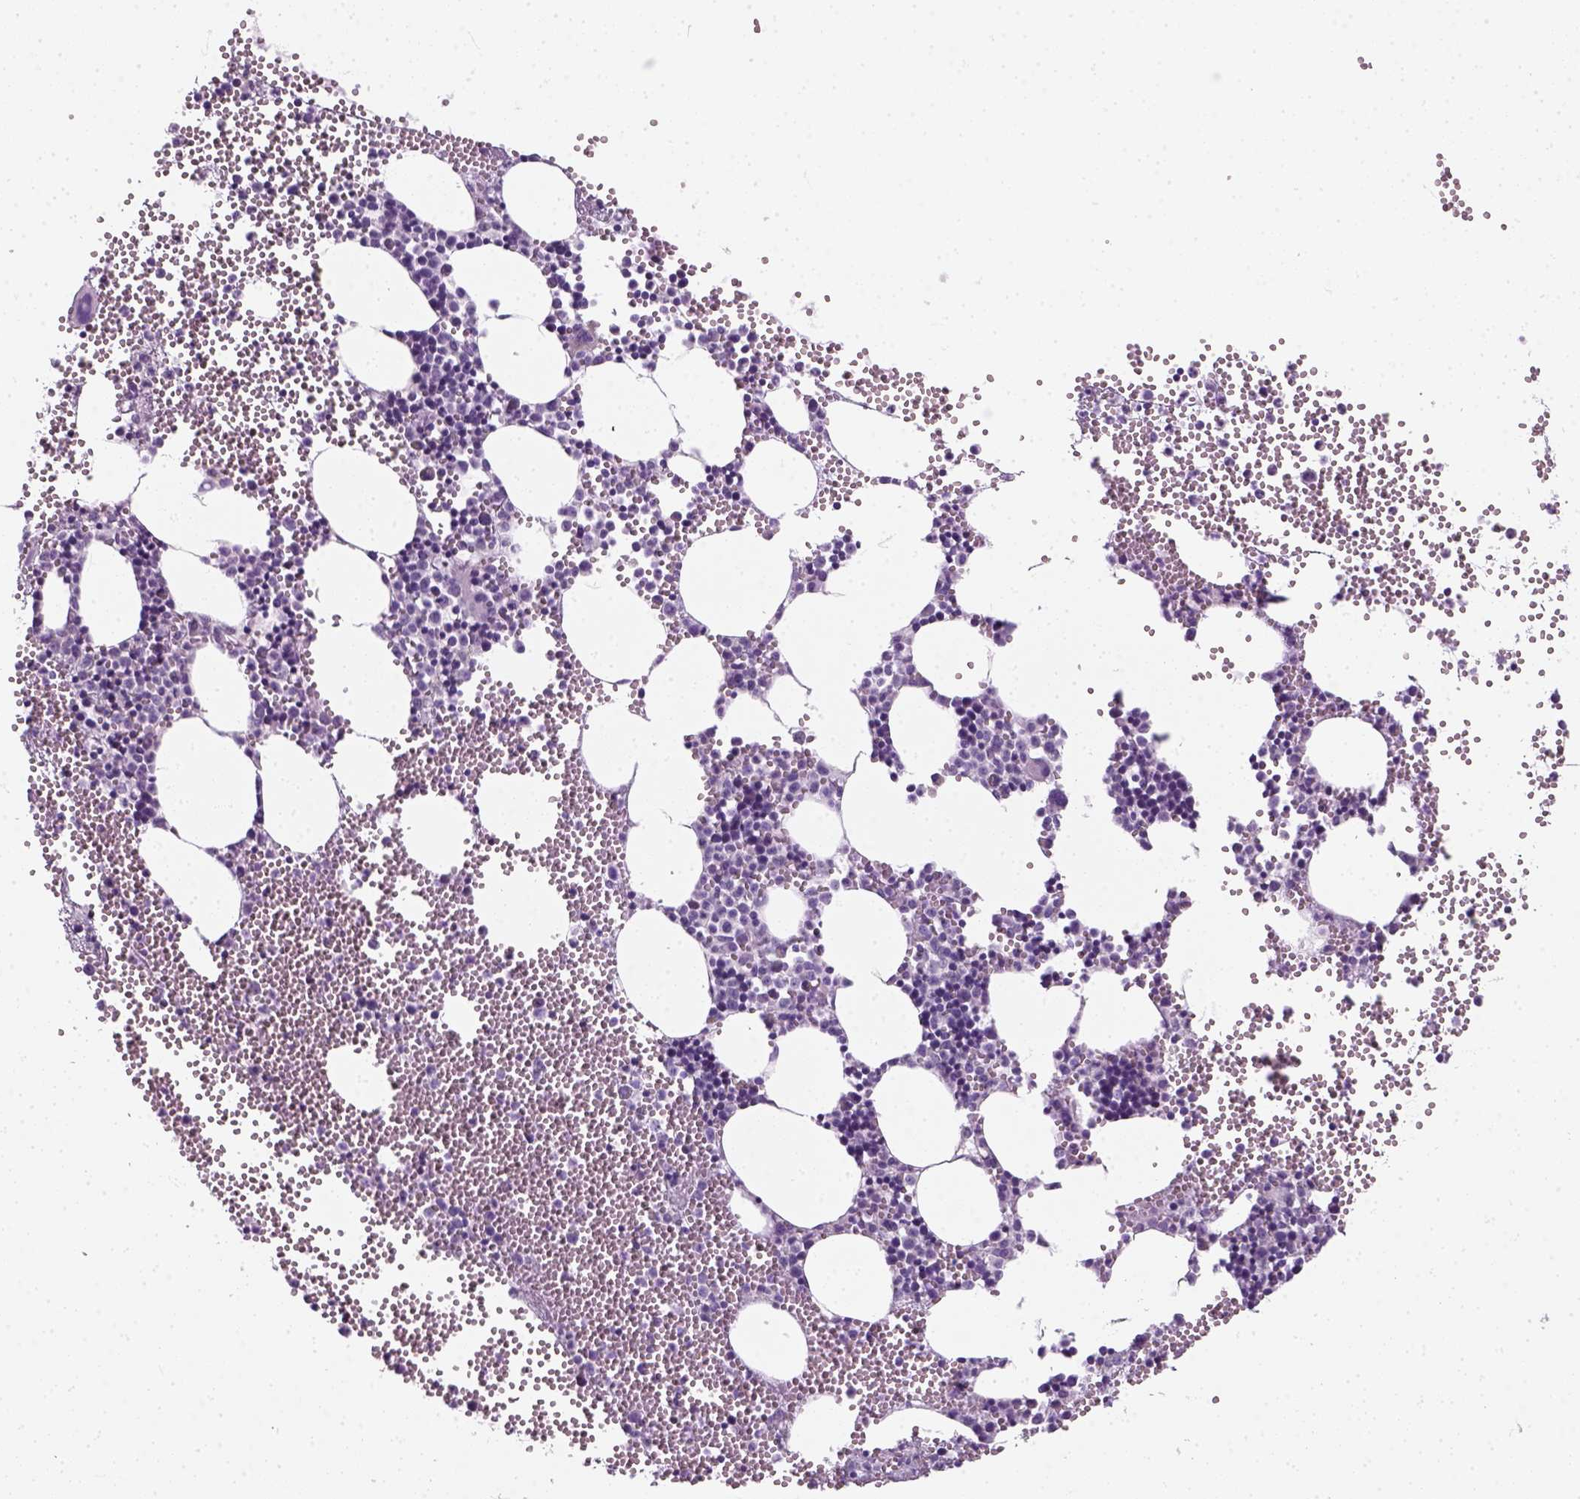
{"staining": {"intensity": "negative", "quantity": "none", "location": "none"}, "tissue": "bone marrow", "cell_type": "Hematopoietic cells", "image_type": "normal", "snomed": [{"axis": "morphology", "description": "Normal tissue, NOS"}, {"axis": "topography", "description": "Bone marrow"}], "caption": "An IHC histopathology image of benign bone marrow is shown. There is no staining in hematopoietic cells of bone marrow.", "gene": "SLC12A5", "patient": {"sex": "male", "age": 89}}